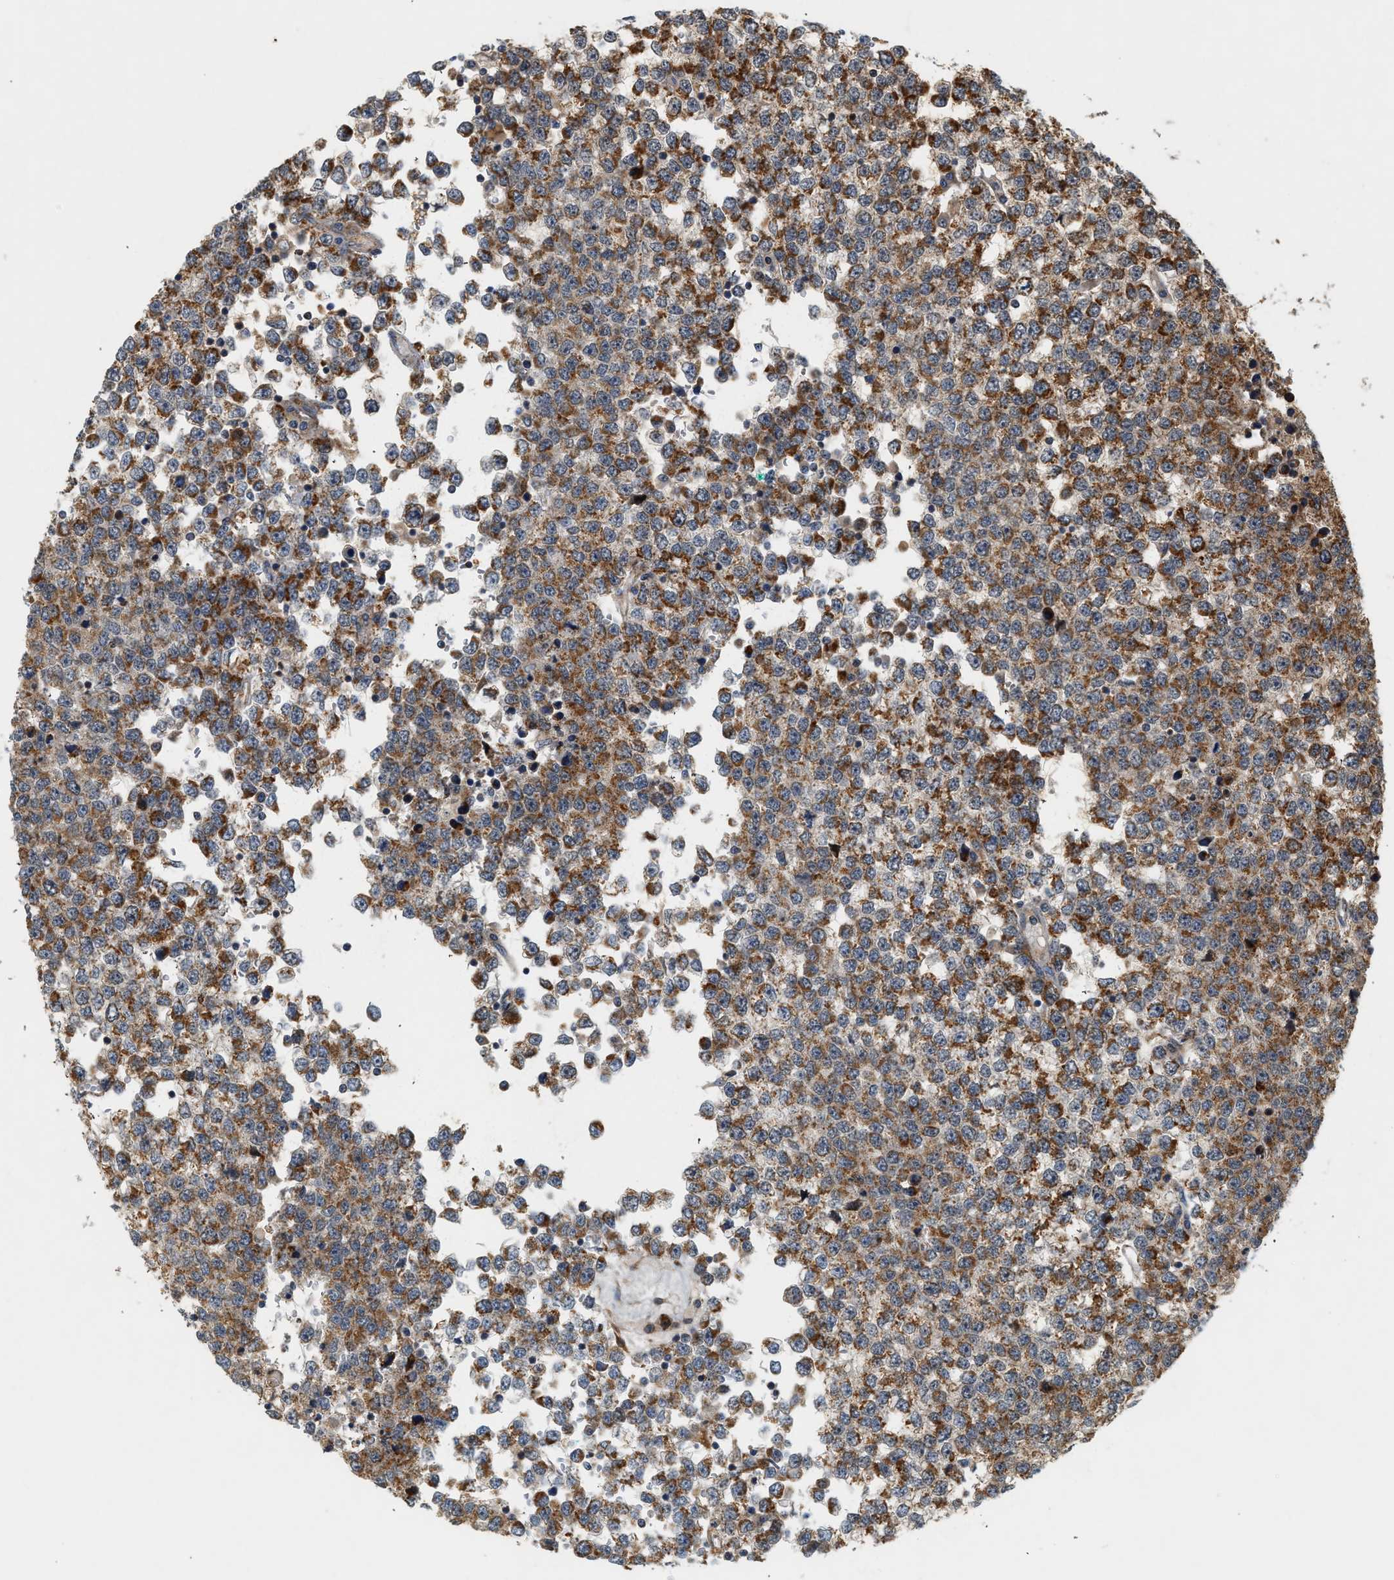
{"staining": {"intensity": "strong", "quantity": "25%-75%", "location": "cytoplasmic/membranous"}, "tissue": "testis cancer", "cell_type": "Tumor cells", "image_type": "cancer", "snomed": [{"axis": "morphology", "description": "Seminoma, NOS"}, {"axis": "topography", "description": "Testis"}], "caption": "IHC of testis cancer (seminoma) shows high levels of strong cytoplasmic/membranous staining in about 25%-75% of tumor cells.", "gene": "MCU", "patient": {"sex": "male", "age": 65}}